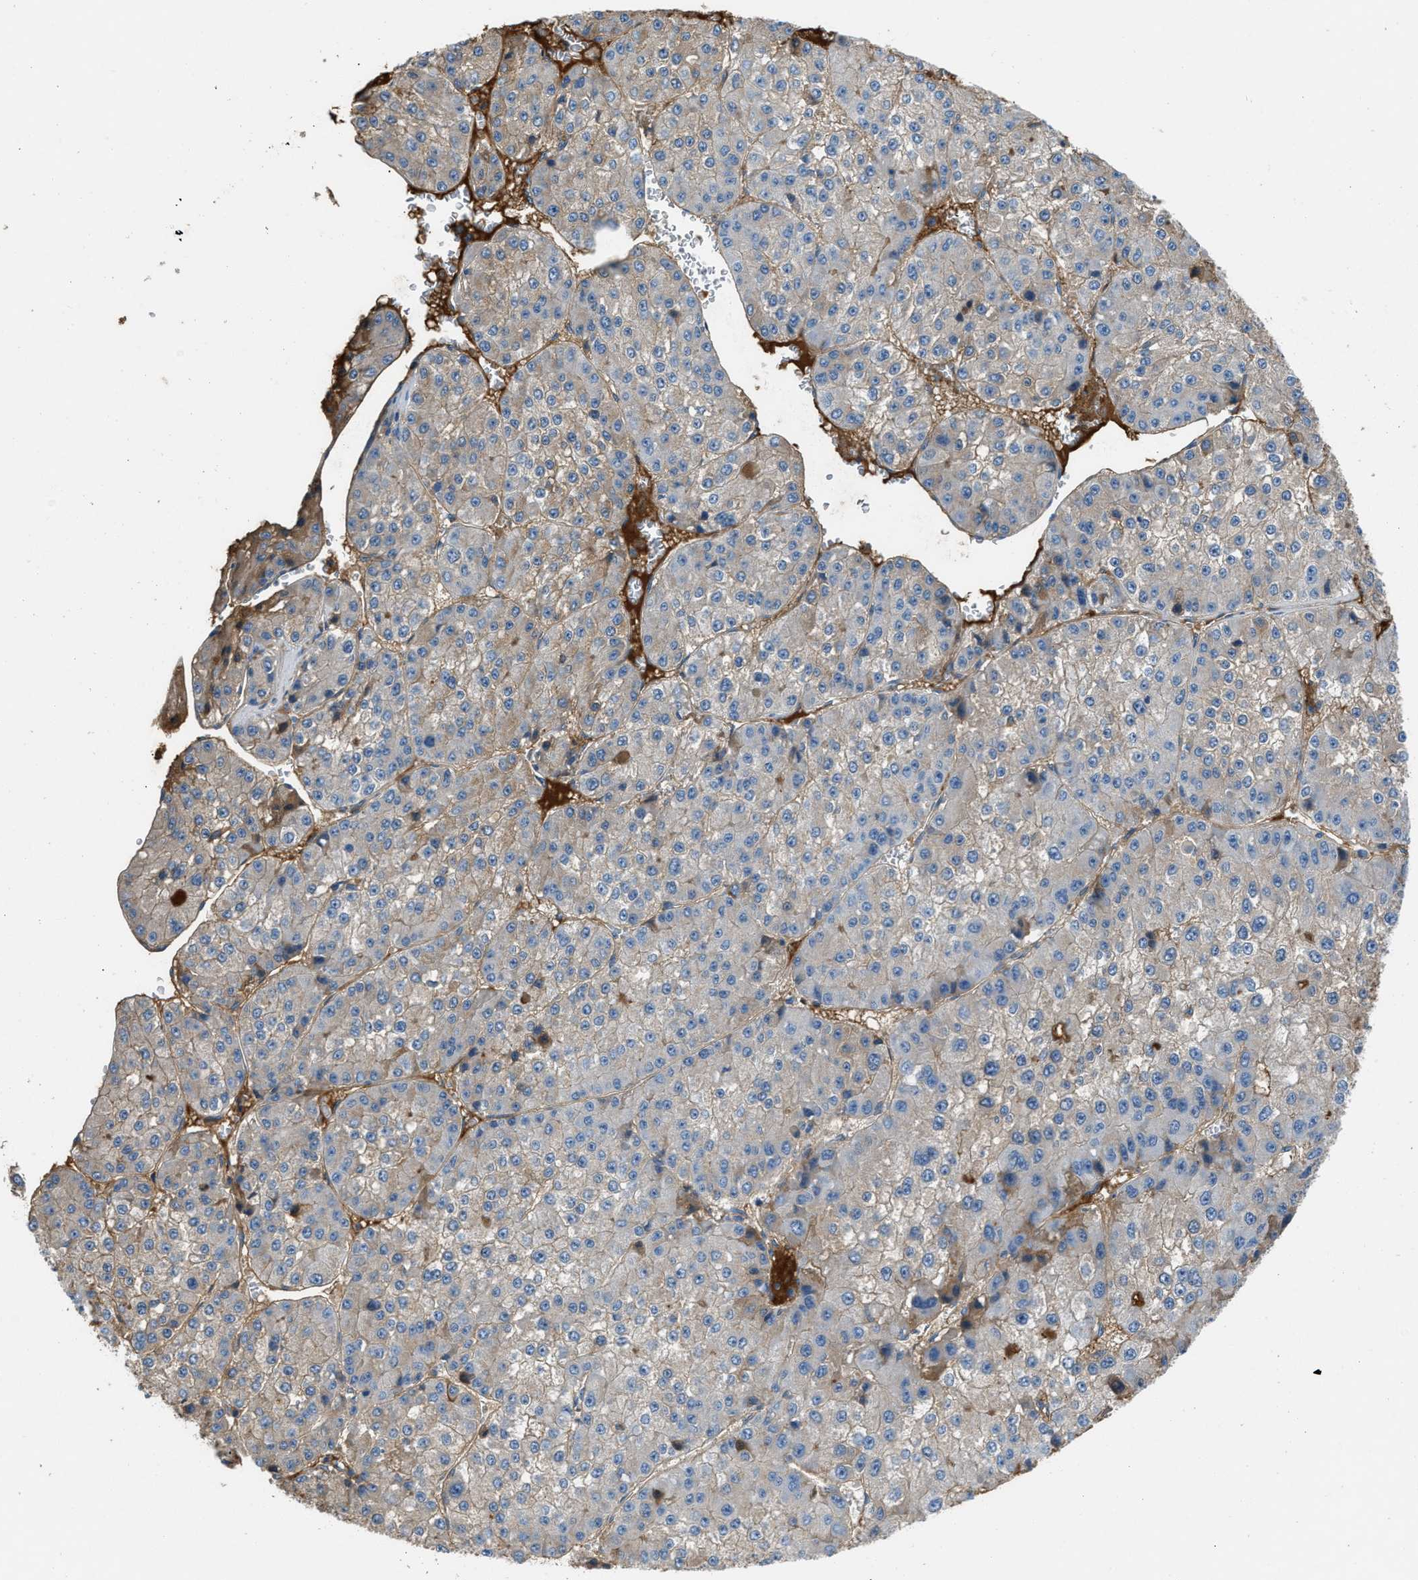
{"staining": {"intensity": "weak", "quantity": "<25%", "location": "cytoplasmic/membranous"}, "tissue": "liver cancer", "cell_type": "Tumor cells", "image_type": "cancer", "snomed": [{"axis": "morphology", "description": "Carcinoma, Hepatocellular, NOS"}, {"axis": "topography", "description": "Liver"}], "caption": "DAB immunohistochemical staining of liver cancer (hepatocellular carcinoma) demonstrates no significant expression in tumor cells. (Stains: DAB immunohistochemistry (IHC) with hematoxylin counter stain, Microscopy: brightfield microscopy at high magnification).", "gene": "STC1", "patient": {"sex": "female", "age": 73}}